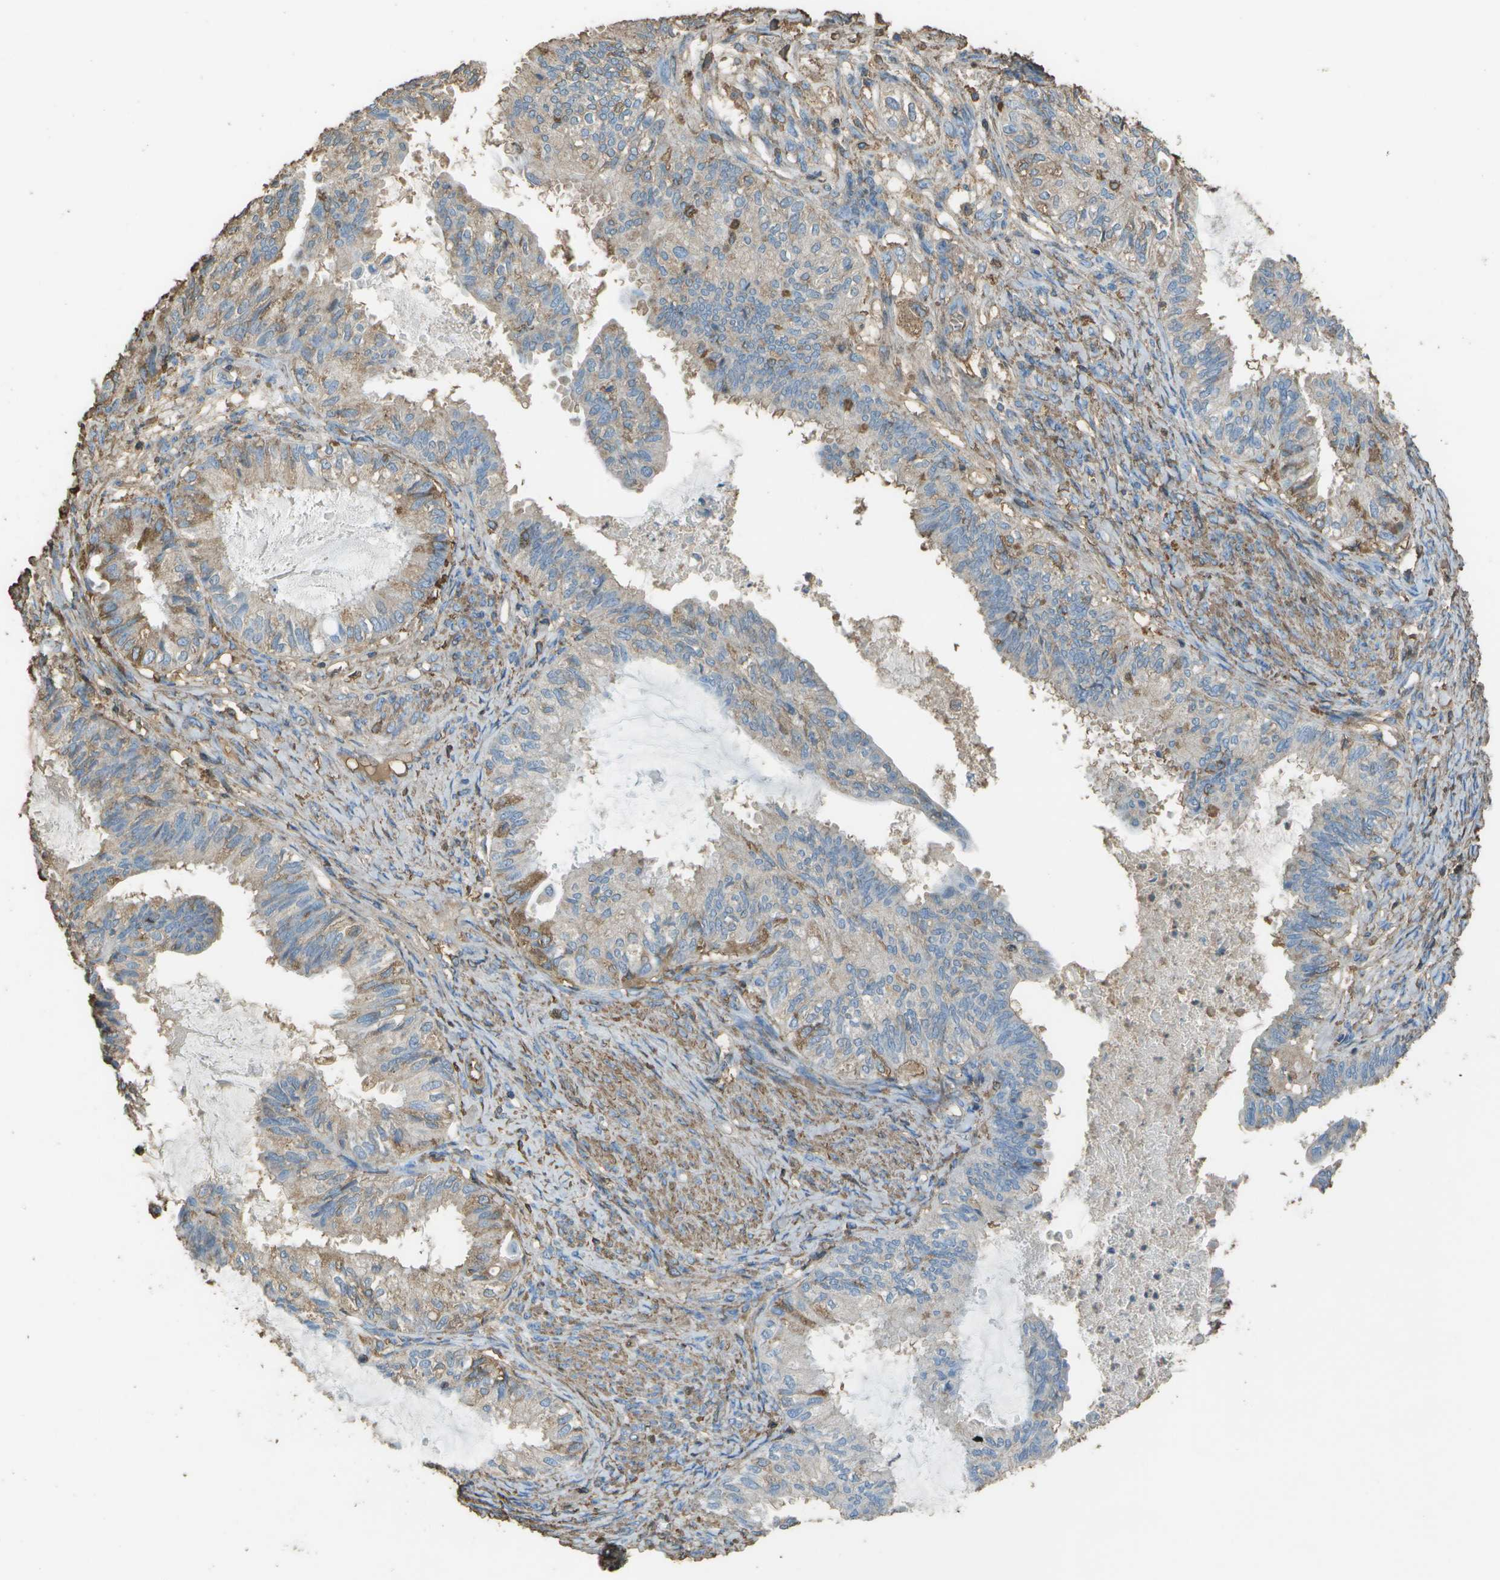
{"staining": {"intensity": "moderate", "quantity": "<25%", "location": "cytoplasmic/membranous"}, "tissue": "cervical cancer", "cell_type": "Tumor cells", "image_type": "cancer", "snomed": [{"axis": "morphology", "description": "Normal tissue, NOS"}, {"axis": "morphology", "description": "Adenocarcinoma, NOS"}, {"axis": "topography", "description": "Cervix"}, {"axis": "topography", "description": "Endometrium"}], "caption": "This is a photomicrograph of immunohistochemistry staining of cervical adenocarcinoma, which shows moderate expression in the cytoplasmic/membranous of tumor cells.", "gene": "CYP4F11", "patient": {"sex": "female", "age": 86}}